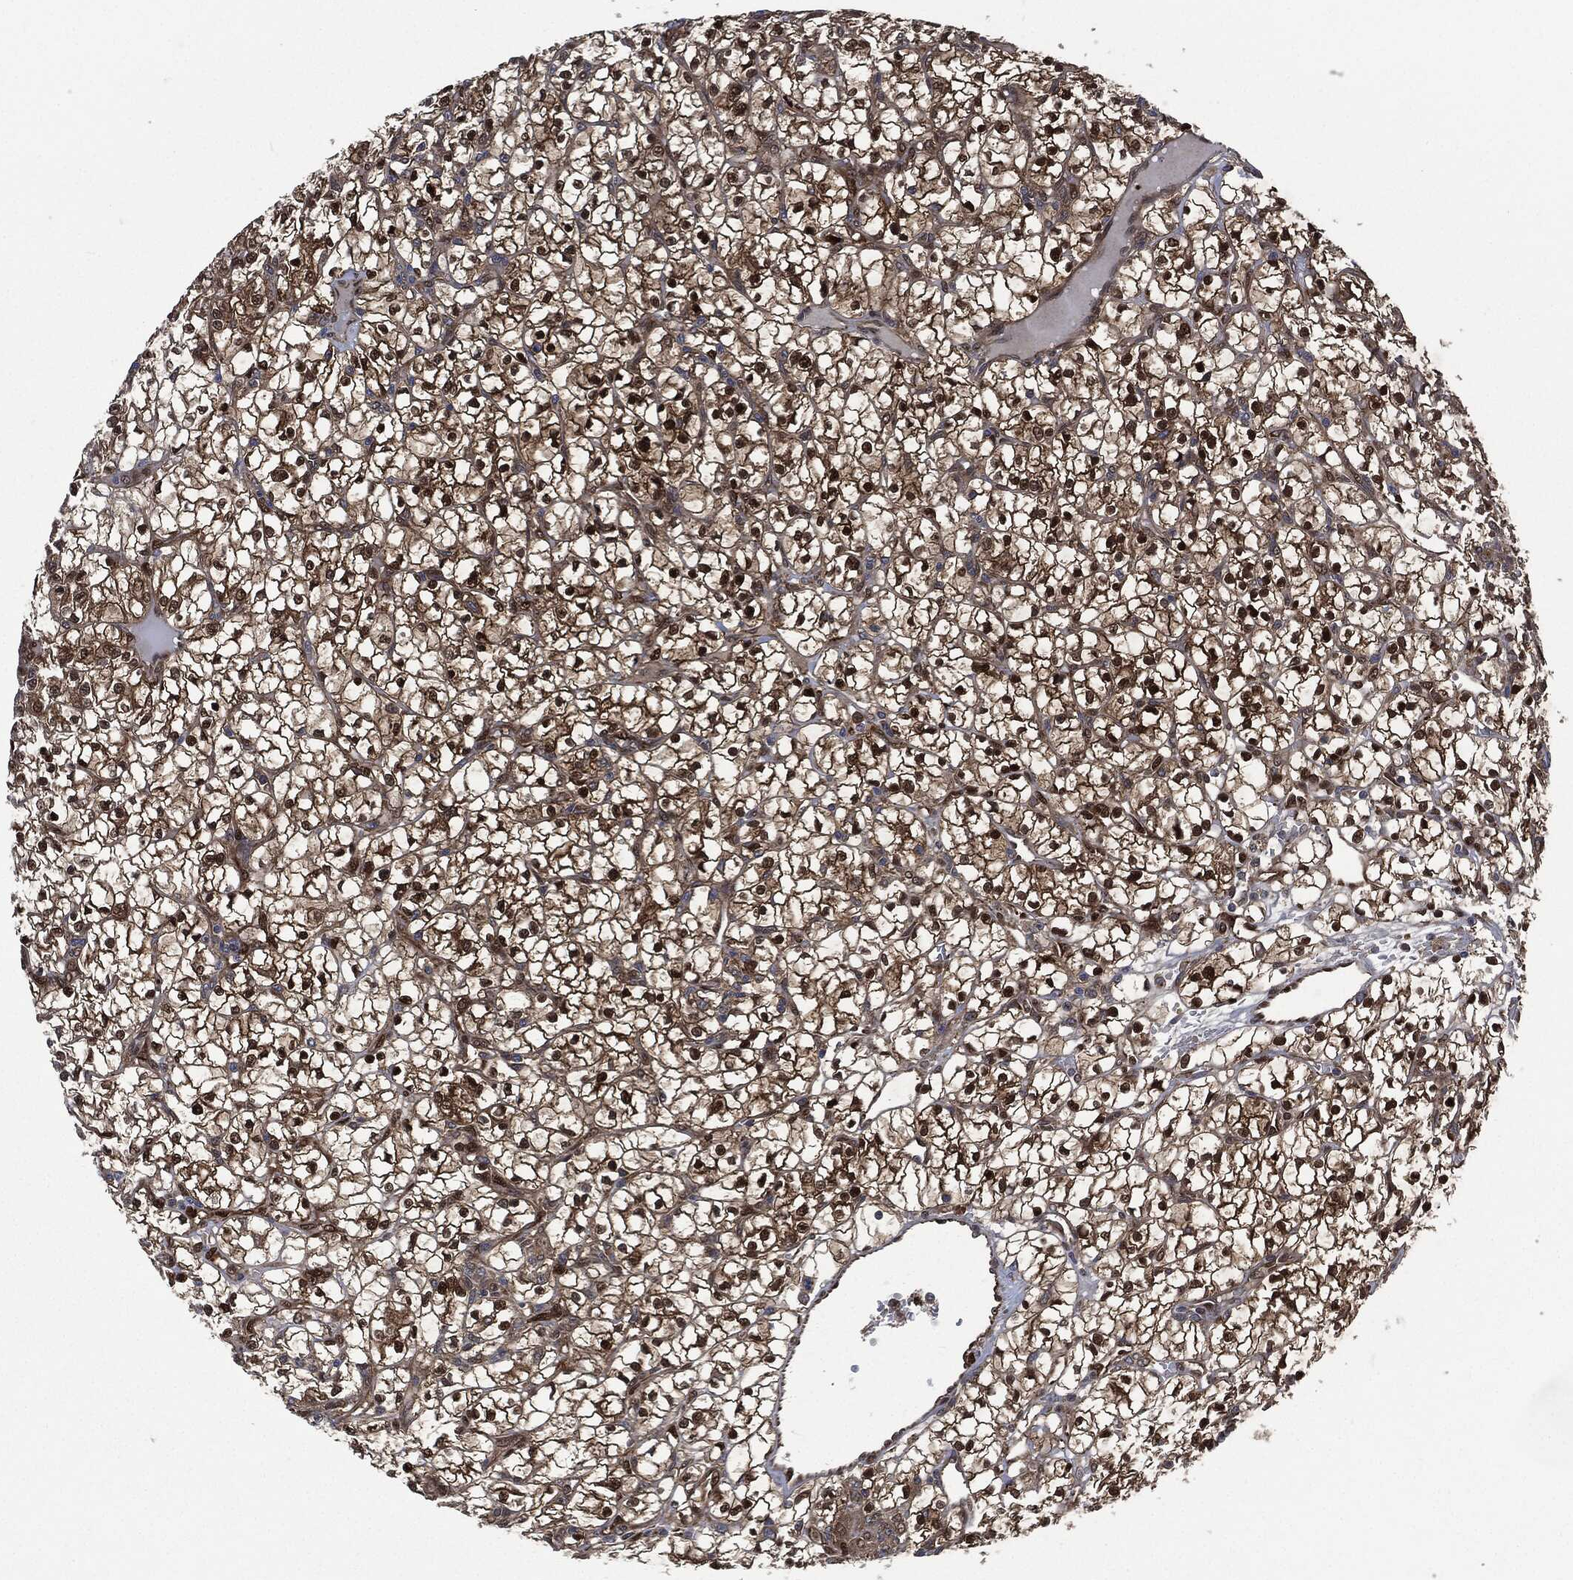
{"staining": {"intensity": "strong", "quantity": "25%-75%", "location": "cytoplasmic/membranous,nuclear"}, "tissue": "renal cancer", "cell_type": "Tumor cells", "image_type": "cancer", "snomed": [{"axis": "morphology", "description": "Adenocarcinoma, NOS"}, {"axis": "topography", "description": "Kidney"}], "caption": "Immunohistochemical staining of human adenocarcinoma (renal) demonstrates strong cytoplasmic/membranous and nuclear protein staining in approximately 25%-75% of tumor cells.", "gene": "DCTN1", "patient": {"sex": "female", "age": 64}}